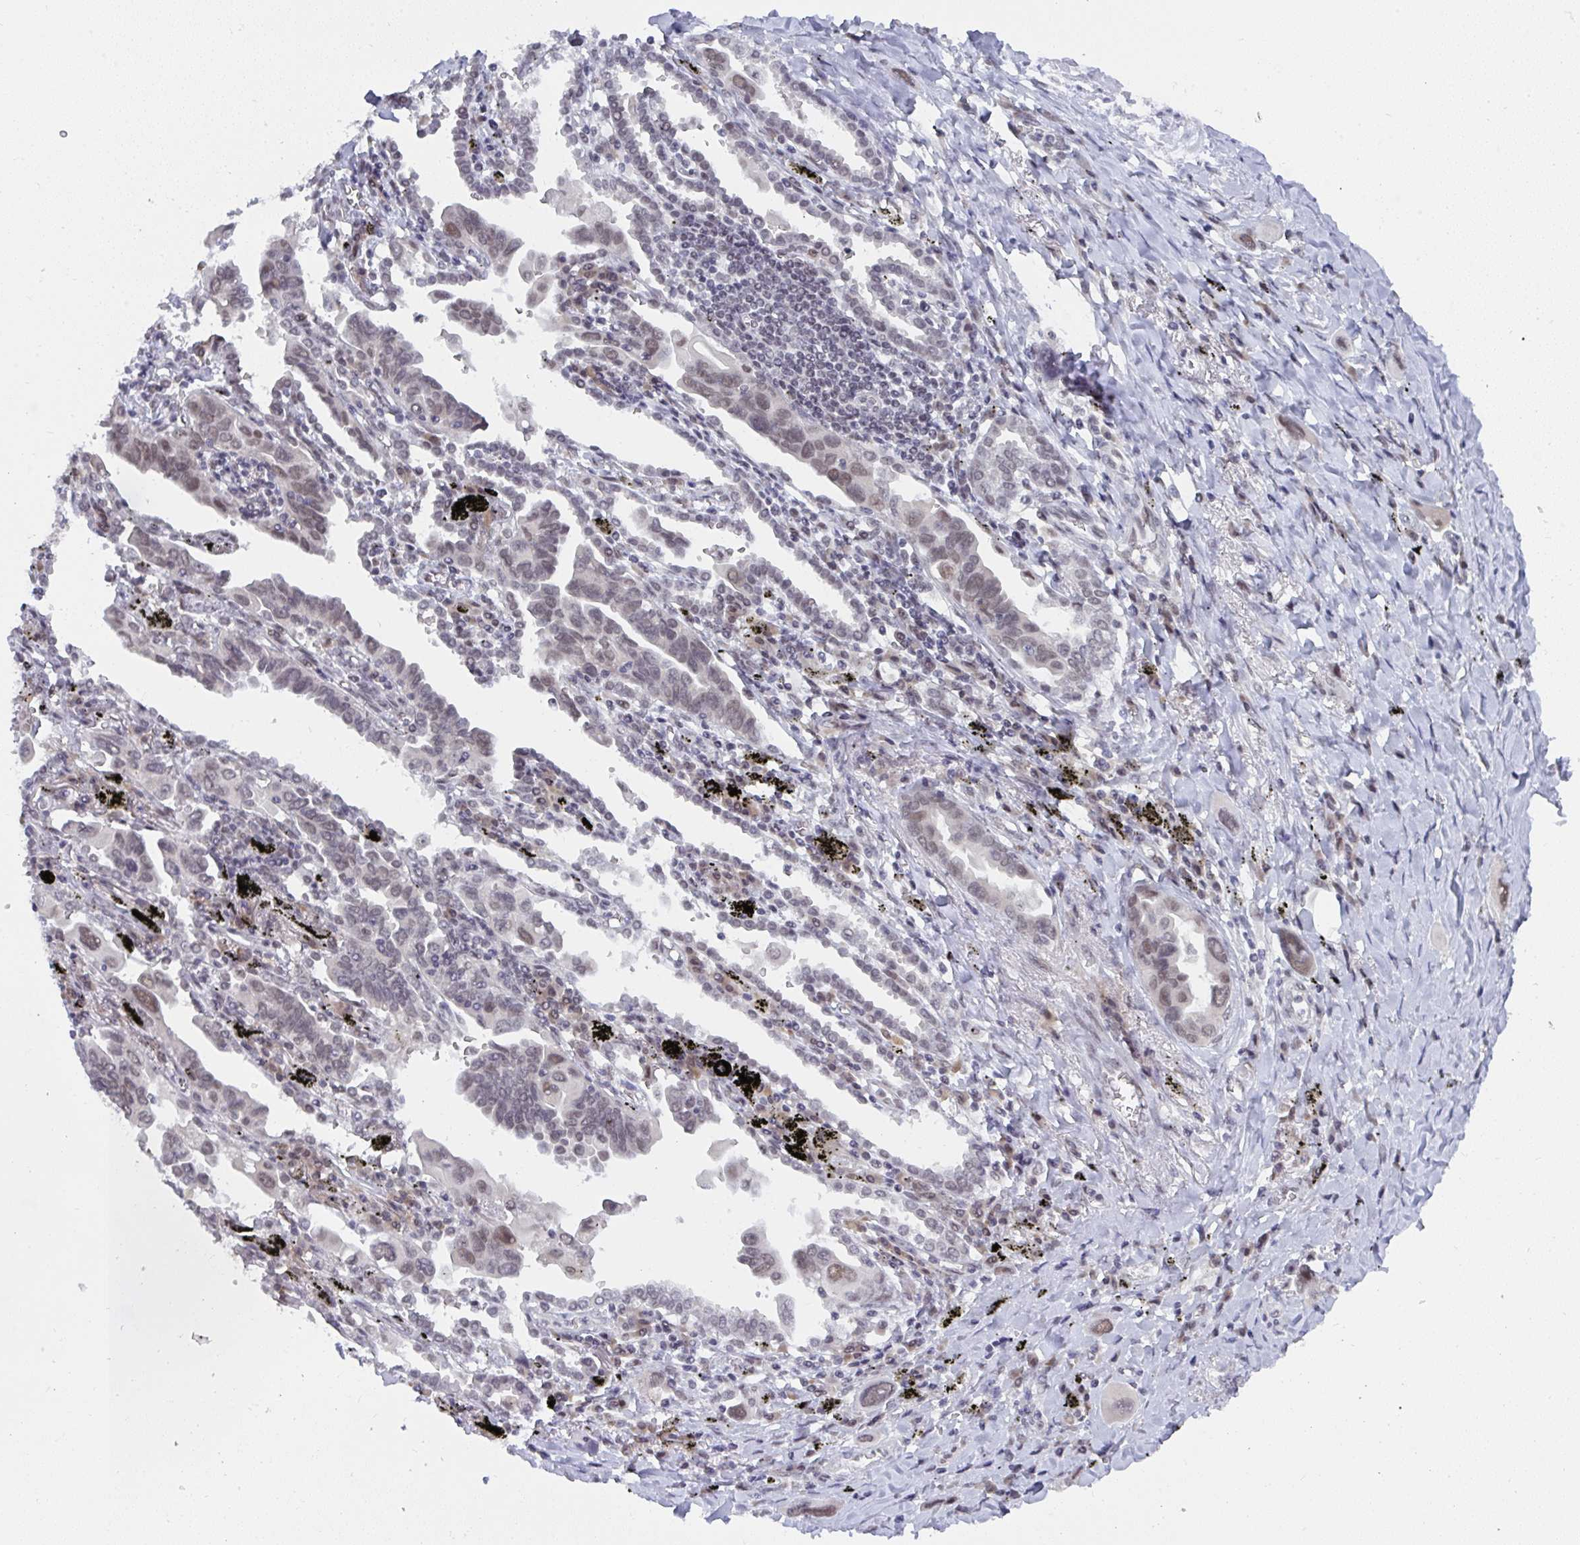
{"staining": {"intensity": "weak", "quantity": ">75%", "location": "nuclear"}, "tissue": "lung cancer", "cell_type": "Tumor cells", "image_type": "cancer", "snomed": [{"axis": "morphology", "description": "Adenocarcinoma, NOS"}, {"axis": "topography", "description": "Lung"}], "caption": "Lung adenocarcinoma stained with immunohistochemistry (IHC) shows weak nuclear staining in approximately >75% of tumor cells.", "gene": "JMJD1C", "patient": {"sex": "male", "age": 76}}